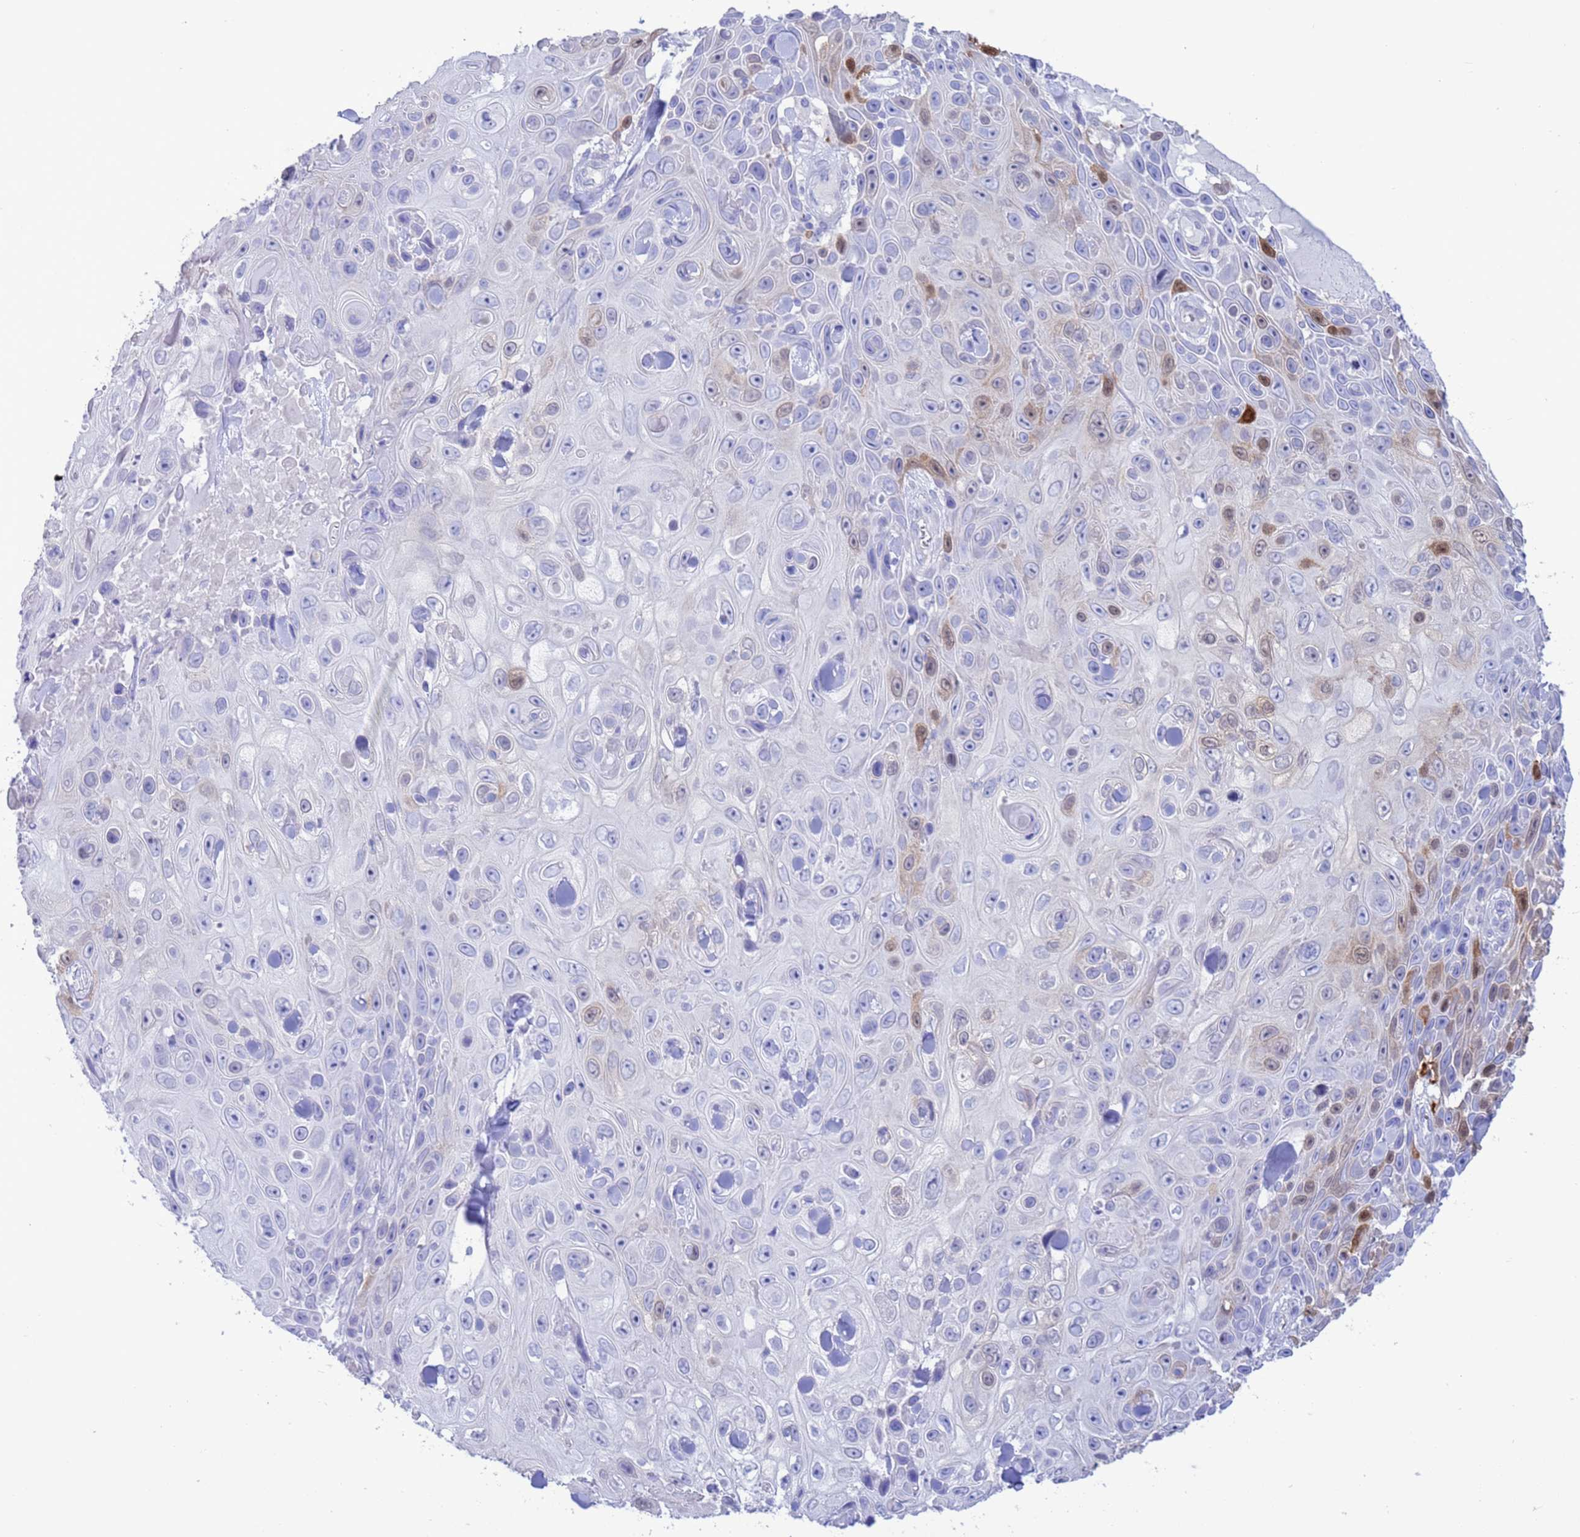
{"staining": {"intensity": "moderate", "quantity": "<25%", "location": "cytoplasmic/membranous,nuclear"}, "tissue": "skin cancer", "cell_type": "Tumor cells", "image_type": "cancer", "snomed": [{"axis": "morphology", "description": "Squamous cell carcinoma, NOS"}, {"axis": "topography", "description": "Skin"}], "caption": "Immunohistochemistry (IHC) staining of skin squamous cell carcinoma, which exhibits low levels of moderate cytoplasmic/membranous and nuclear positivity in about <25% of tumor cells indicating moderate cytoplasmic/membranous and nuclear protein expression. The staining was performed using DAB (3,3'-diaminobenzidine) (brown) for protein detection and nuclei were counterstained in hematoxylin (blue).", "gene": "GSTM1", "patient": {"sex": "male", "age": 82}}